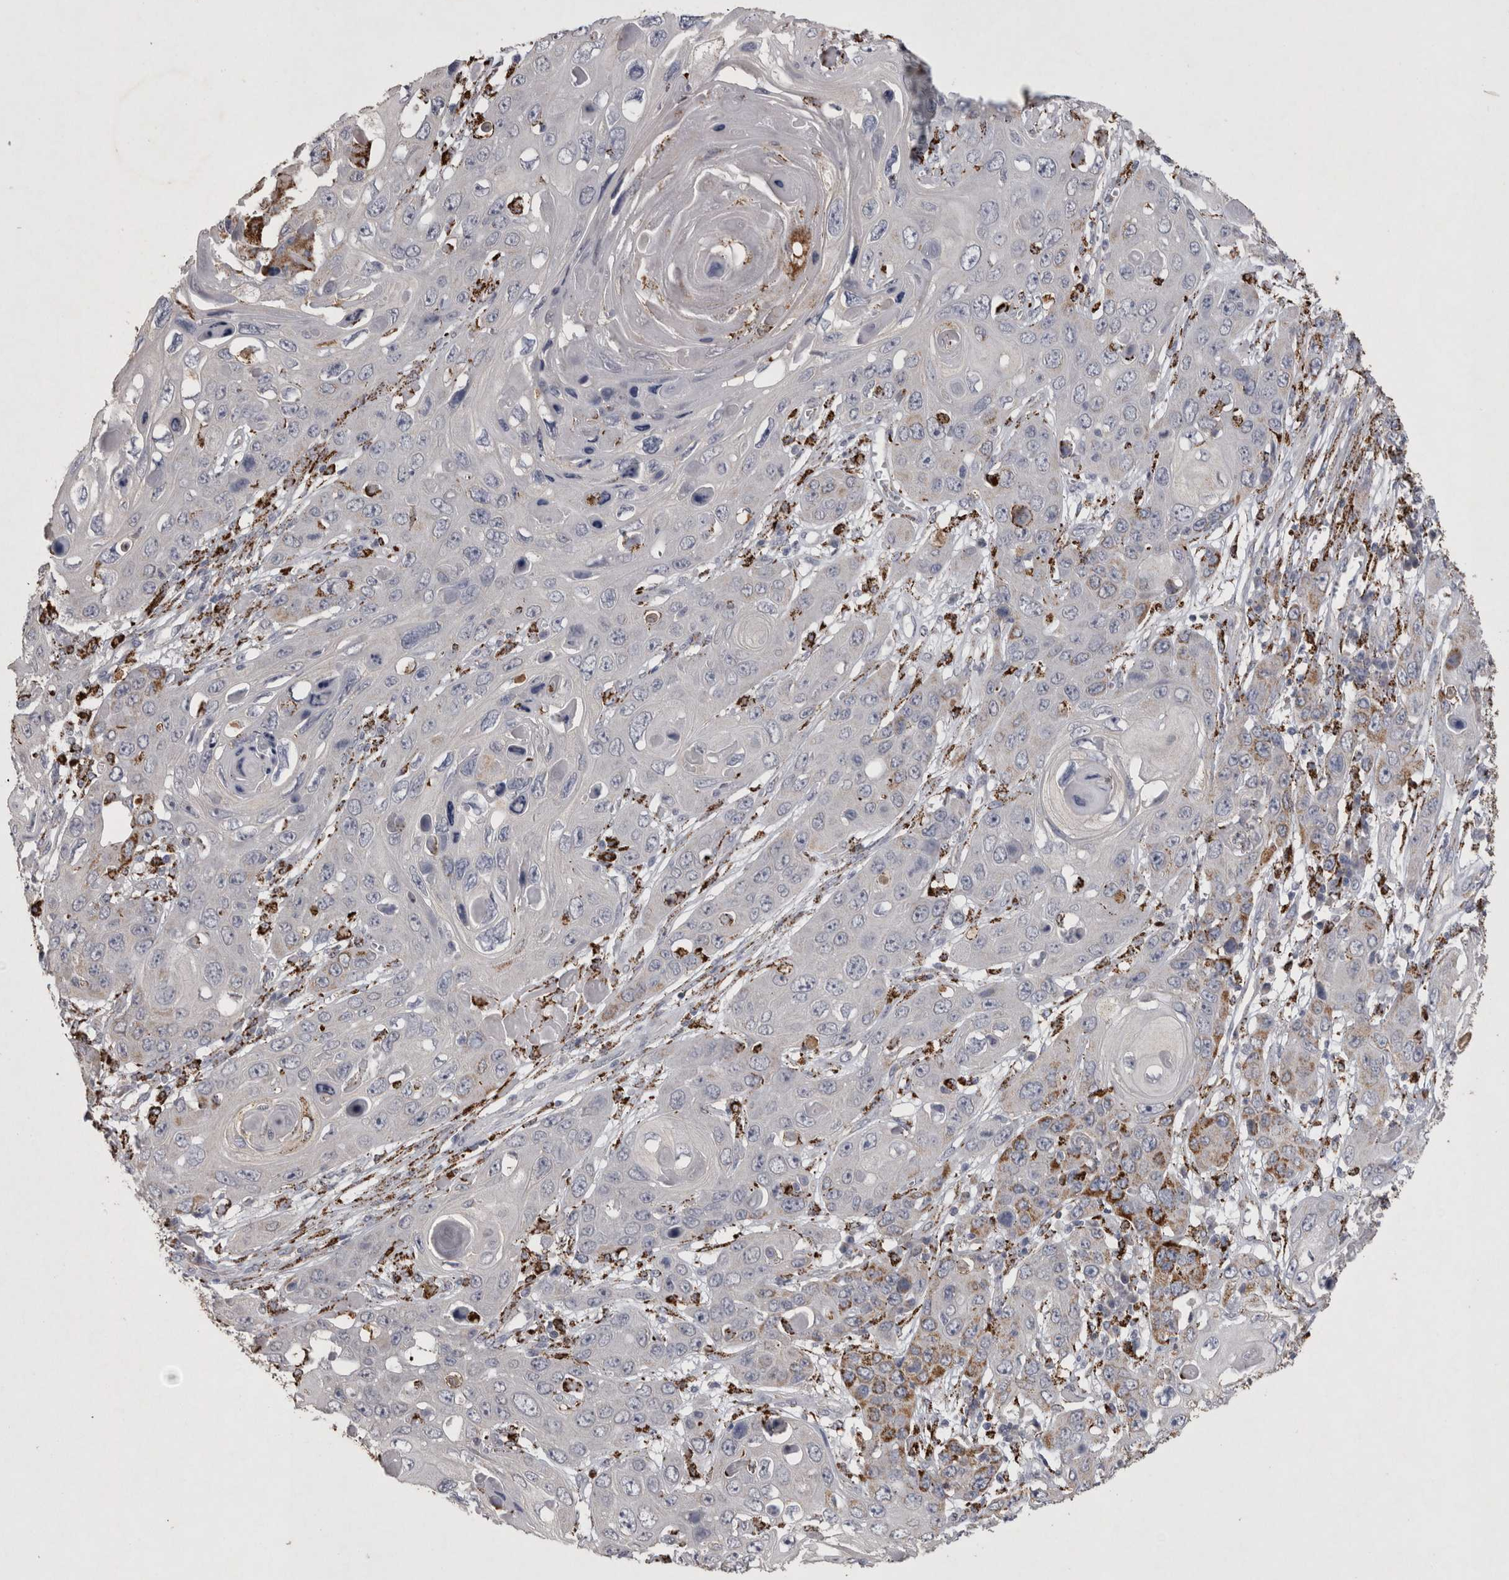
{"staining": {"intensity": "negative", "quantity": "none", "location": "none"}, "tissue": "skin cancer", "cell_type": "Tumor cells", "image_type": "cancer", "snomed": [{"axis": "morphology", "description": "Squamous cell carcinoma, NOS"}, {"axis": "topography", "description": "Skin"}], "caption": "The photomicrograph reveals no staining of tumor cells in skin cancer. (Brightfield microscopy of DAB (3,3'-diaminobenzidine) immunohistochemistry (IHC) at high magnification).", "gene": "DKK3", "patient": {"sex": "male", "age": 55}}